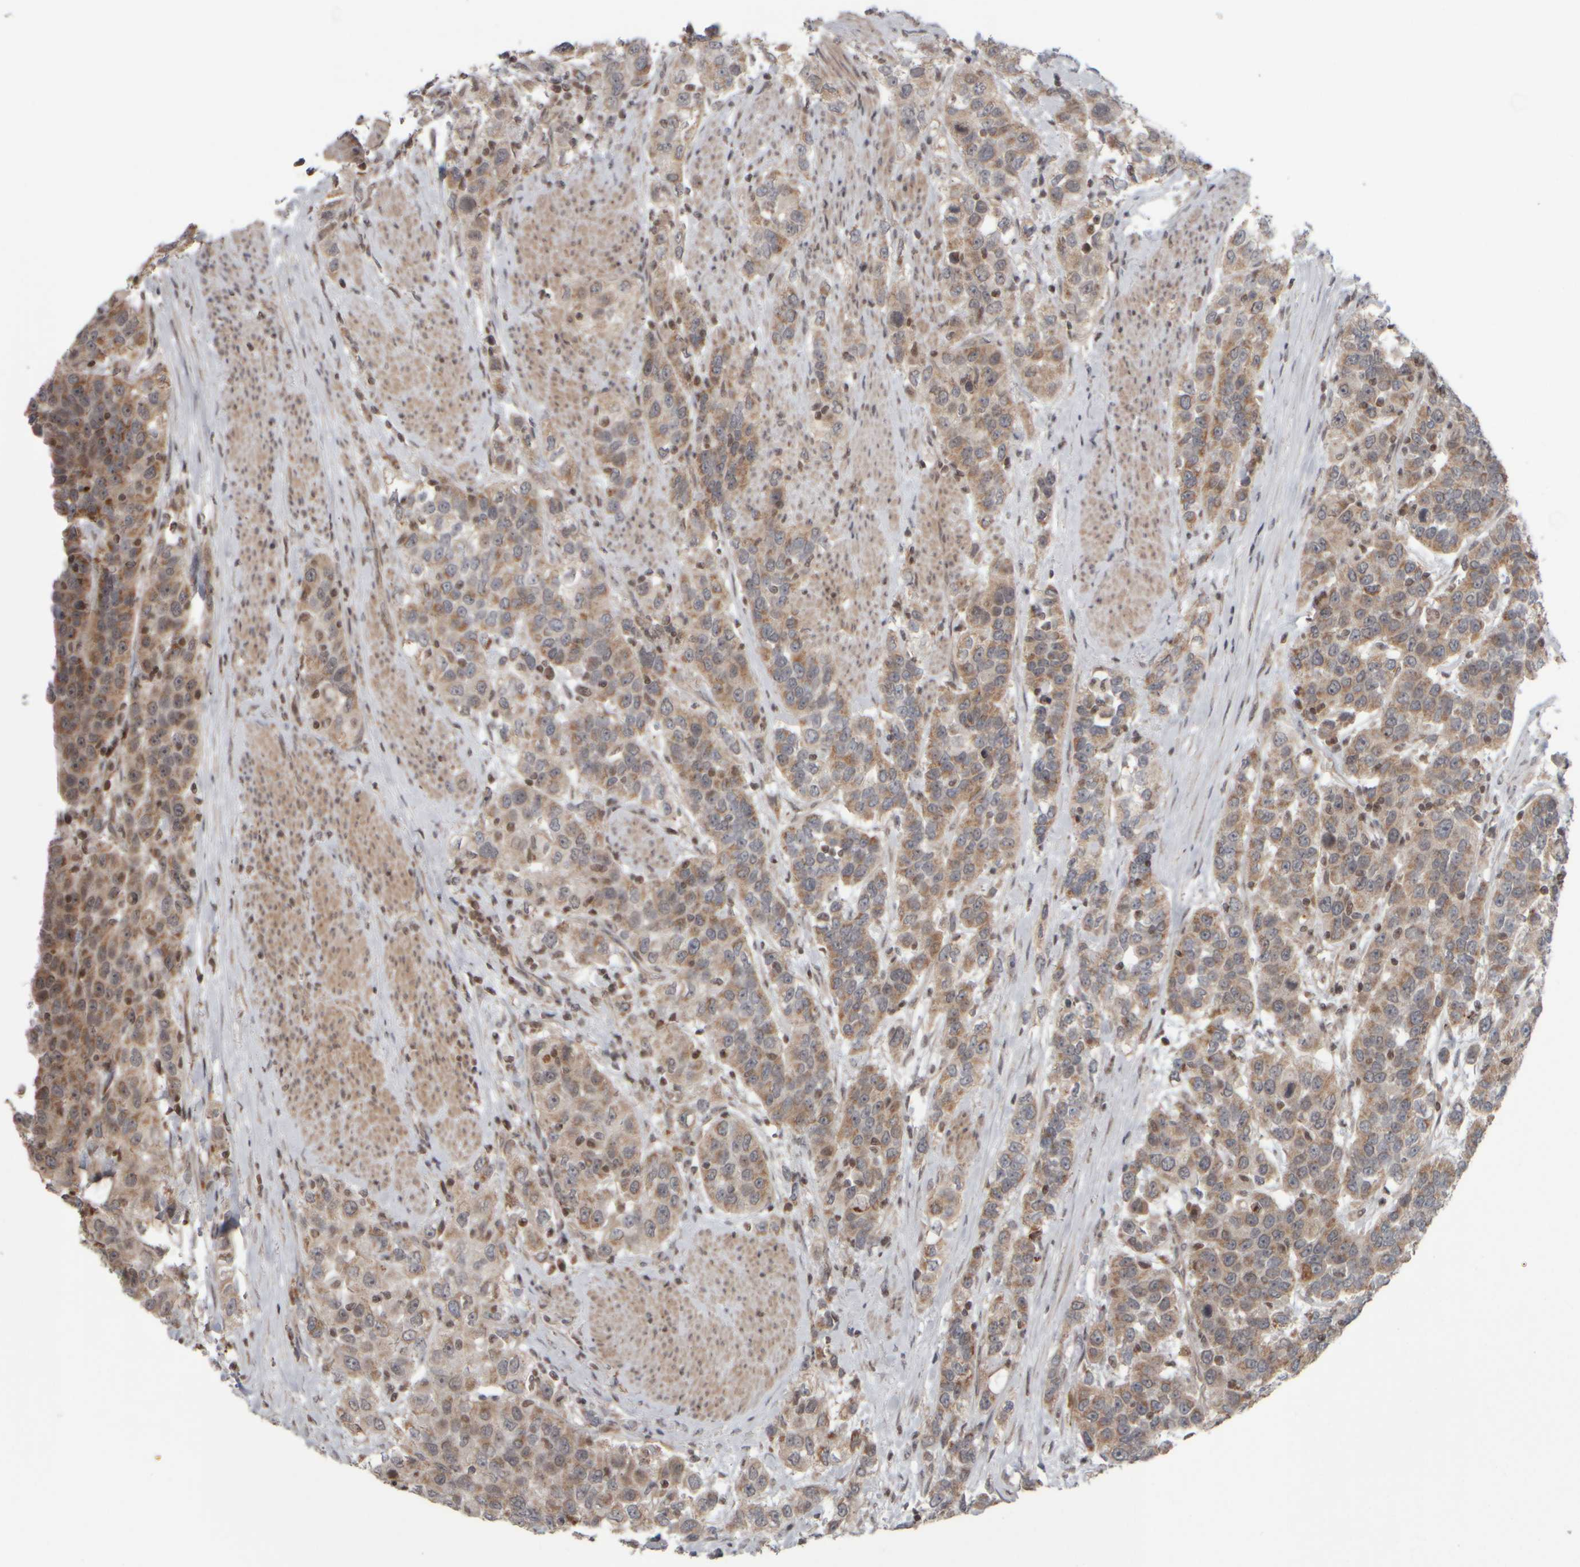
{"staining": {"intensity": "weak", "quantity": ">75%", "location": "cytoplasmic/membranous"}, "tissue": "urothelial cancer", "cell_type": "Tumor cells", "image_type": "cancer", "snomed": [{"axis": "morphology", "description": "Urothelial carcinoma, High grade"}, {"axis": "topography", "description": "Urinary bladder"}], "caption": "A high-resolution micrograph shows immunohistochemistry (IHC) staining of high-grade urothelial carcinoma, which shows weak cytoplasmic/membranous expression in about >75% of tumor cells. Nuclei are stained in blue.", "gene": "CWC27", "patient": {"sex": "female", "age": 80}}